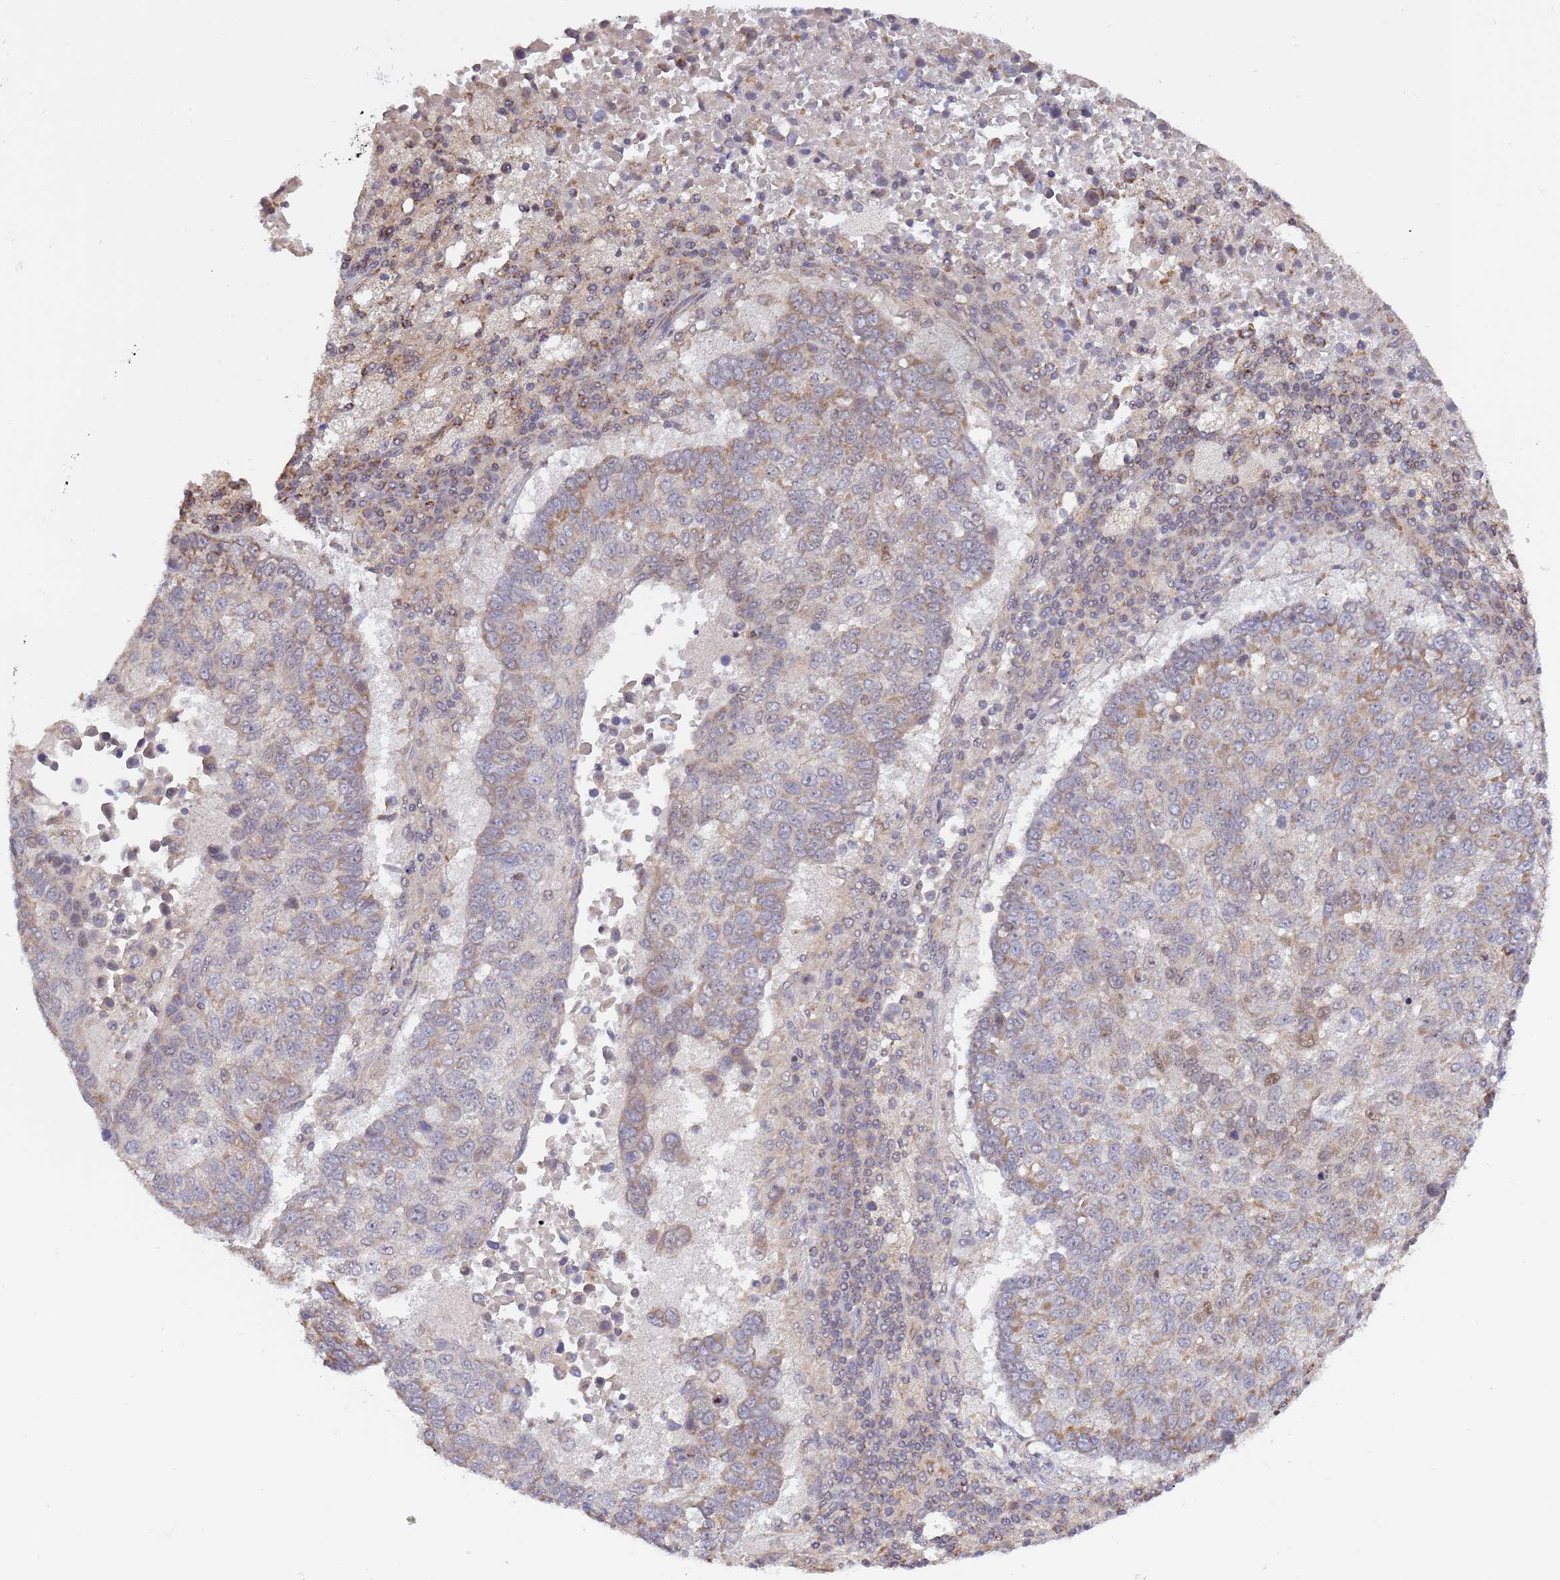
{"staining": {"intensity": "weak", "quantity": "<25%", "location": "cytoplasmic/membranous,nuclear"}, "tissue": "lung cancer", "cell_type": "Tumor cells", "image_type": "cancer", "snomed": [{"axis": "morphology", "description": "Squamous cell carcinoma, NOS"}, {"axis": "topography", "description": "Lung"}], "caption": "There is no significant positivity in tumor cells of lung cancer (squamous cell carcinoma).", "gene": "RCOR2", "patient": {"sex": "male", "age": 73}}